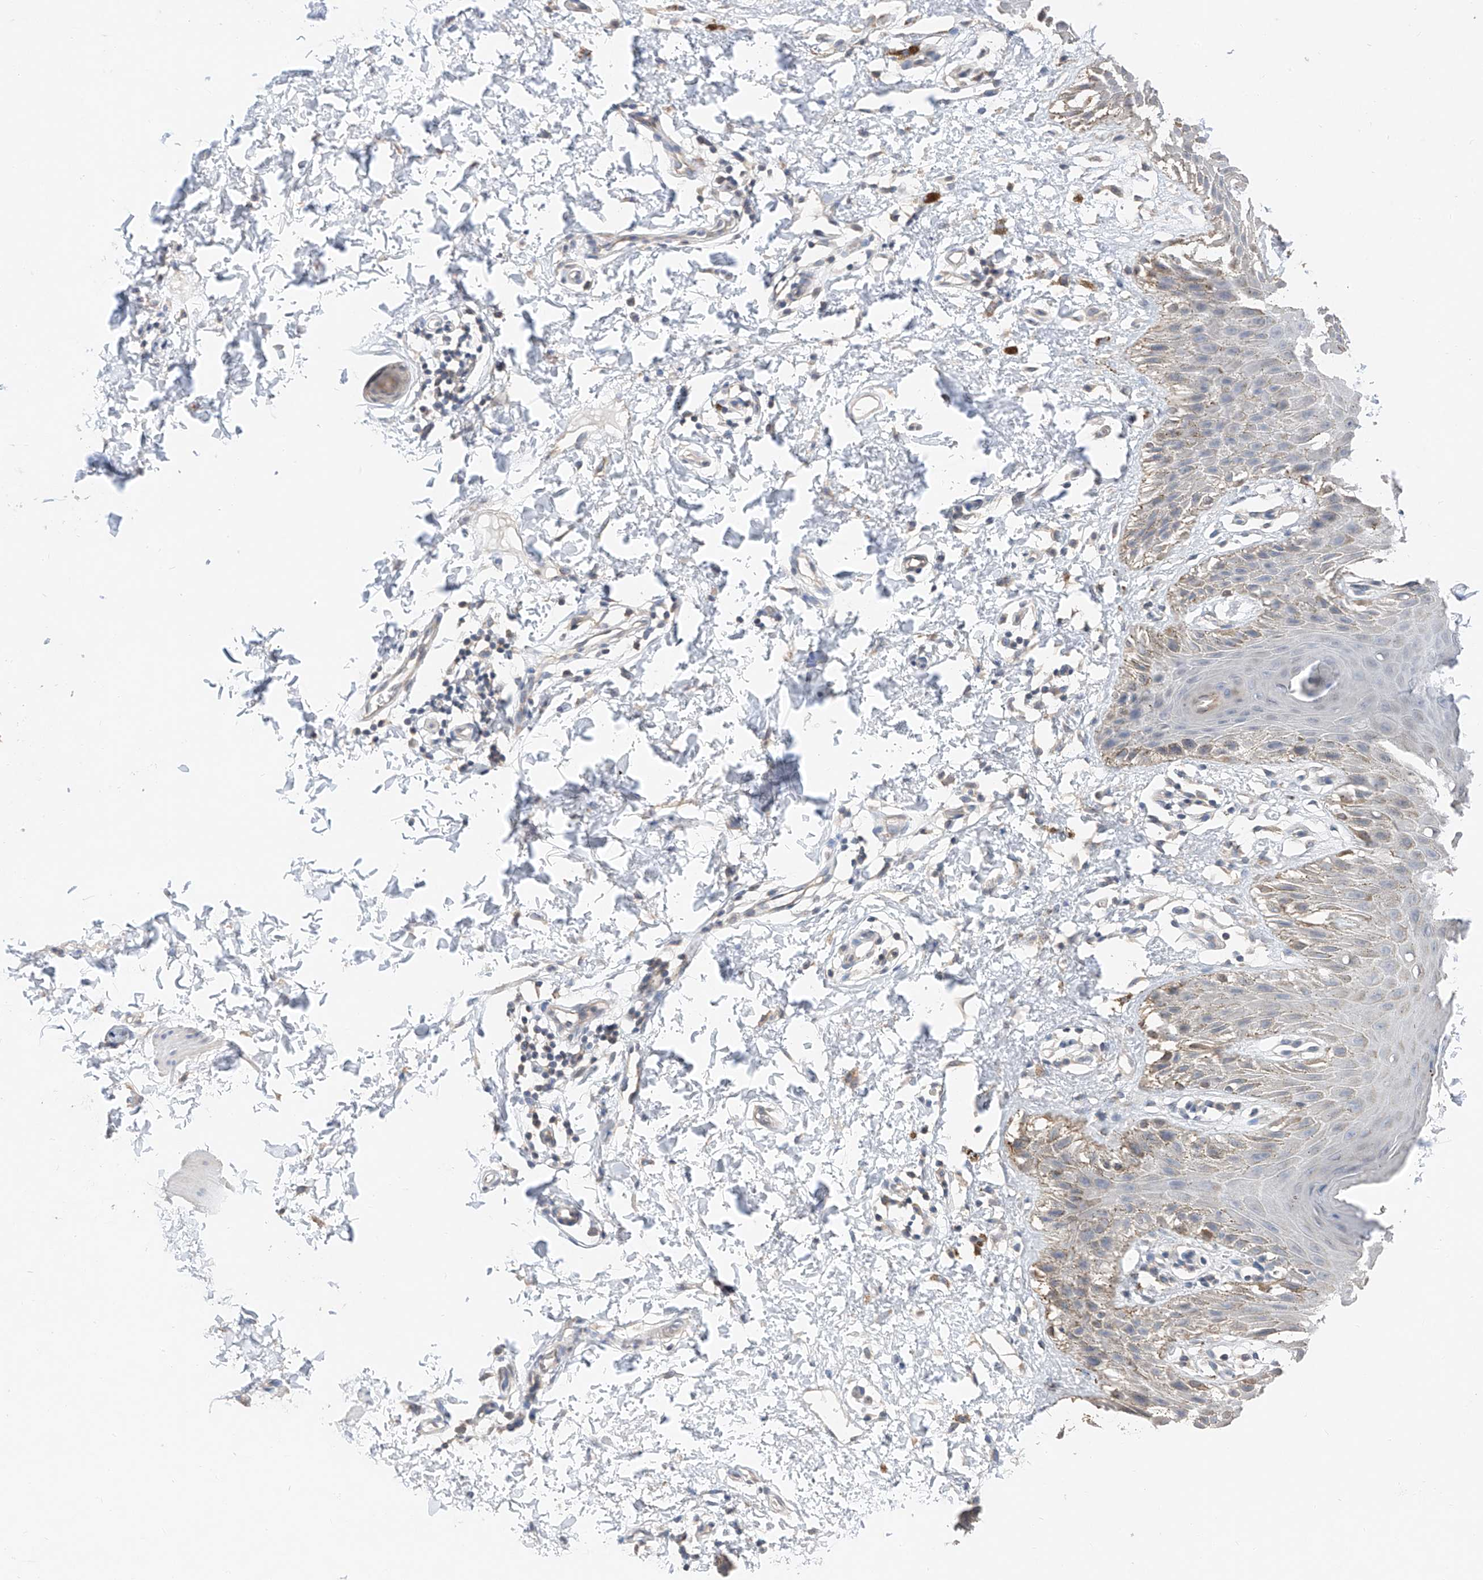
{"staining": {"intensity": "weak", "quantity": "<25%", "location": "cytoplasmic/membranous"}, "tissue": "skin", "cell_type": "Epidermal cells", "image_type": "normal", "snomed": [{"axis": "morphology", "description": "Normal tissue, NOS"}, {"axis": "topography", "description": "Anal"}], "caption": "Skin stained for a protein using IHC exhibits no staining epidermal cells.", "gene": "FUCA2", "patient": {"sex": "male", "age": 44}}